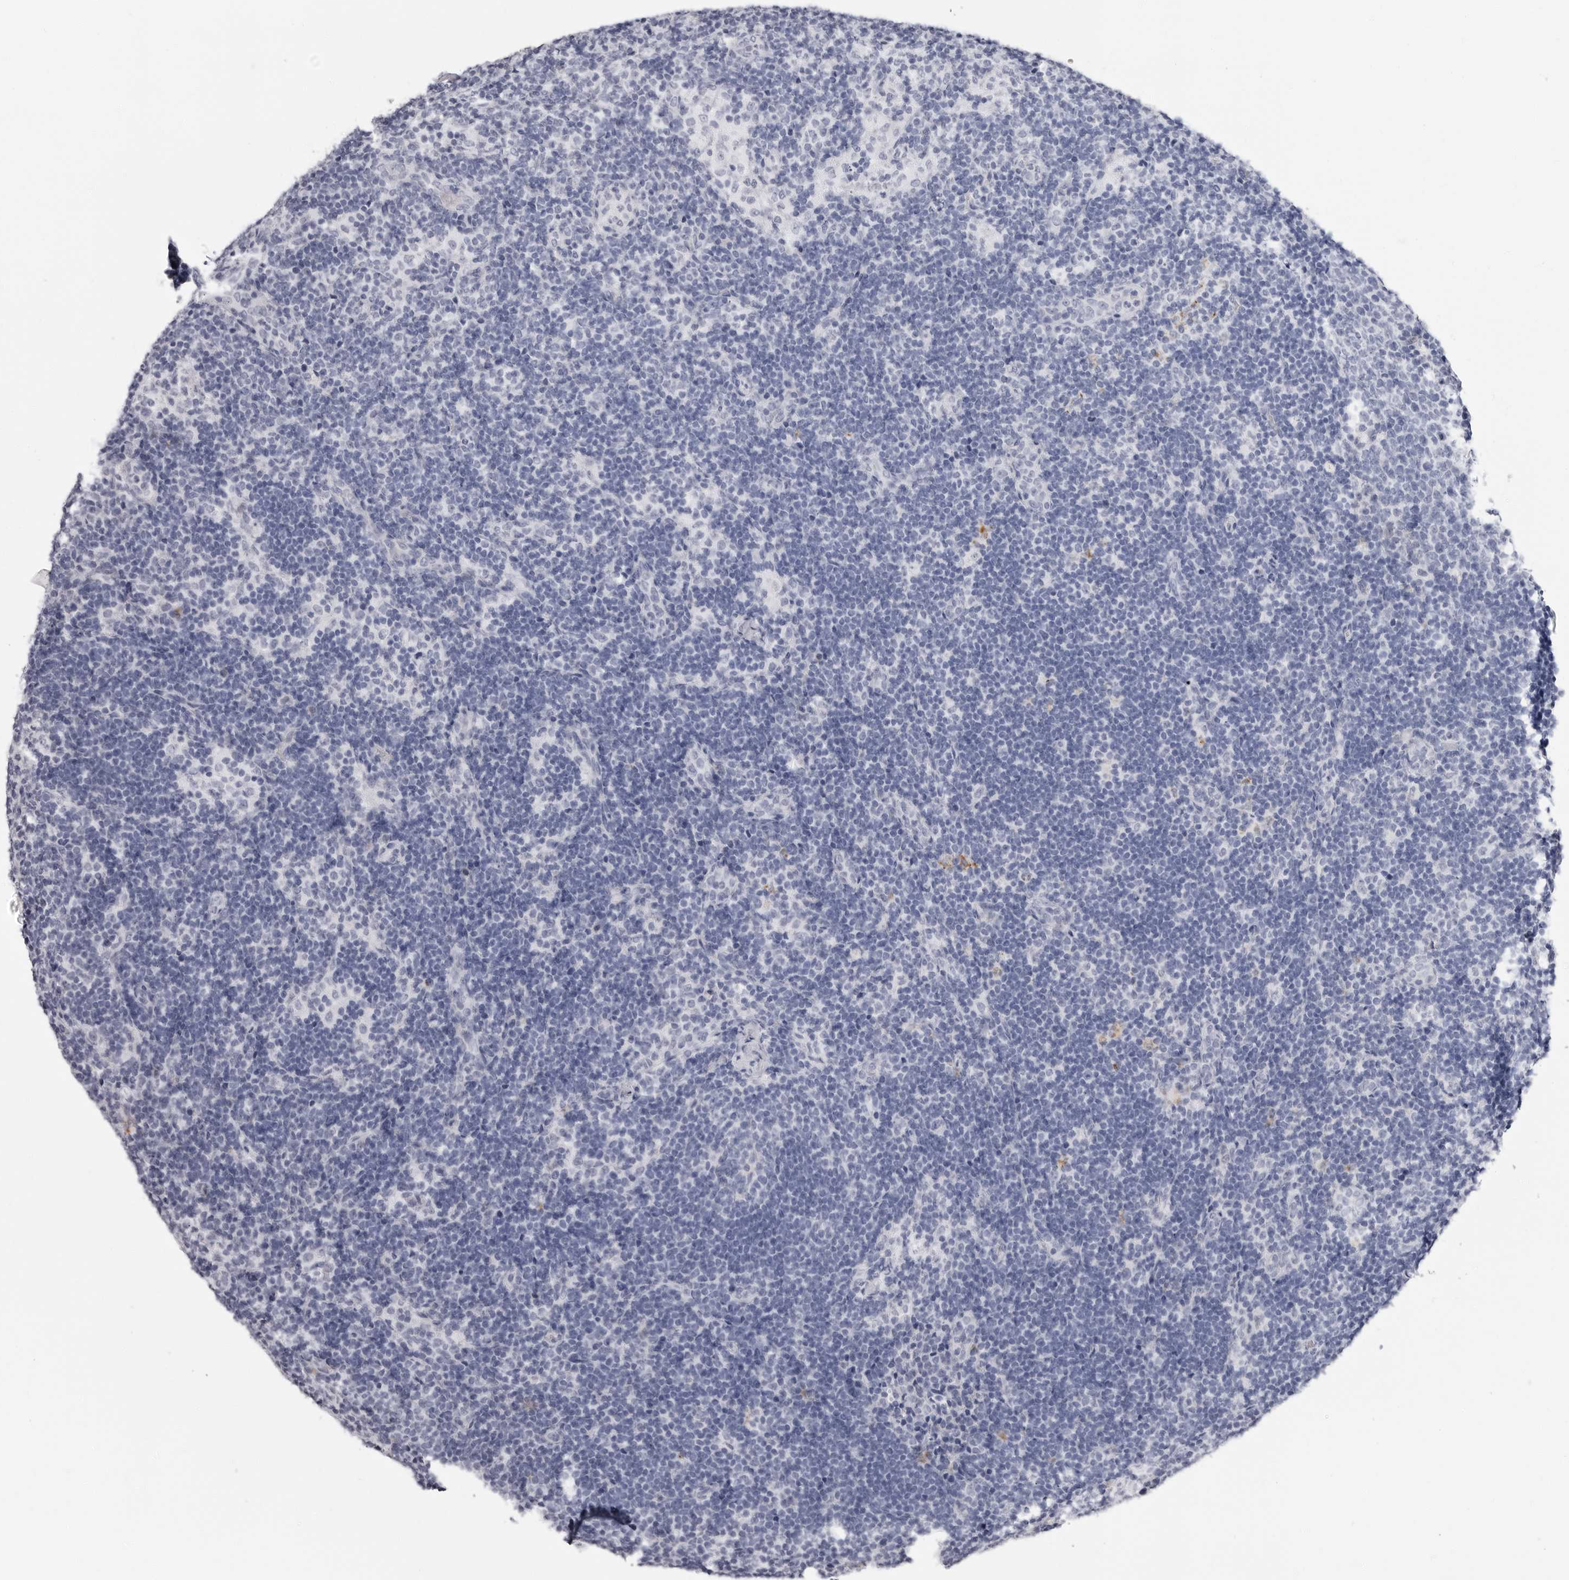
{"staining": {"intensity": "negative", "quantity": "none", "location": "none"}, "tissue": "lymph node", "cell_type": "Germinal center cells", "image_type": "normal", "snomed": [{"axis": "morphology", "description": "Normal tissue, NOS"}, {"axis": "topography", "description": "Lymph node"}], "caption": "Immunohistochemistry (IHC) image of benign lymph node: lymph node stained with DAB (3,3'-diaminobenzidine) displays no significant protein positivity in germinal center cells.", "gene": "ERICH3", "patient": {"sex": "female", "age": 22}}